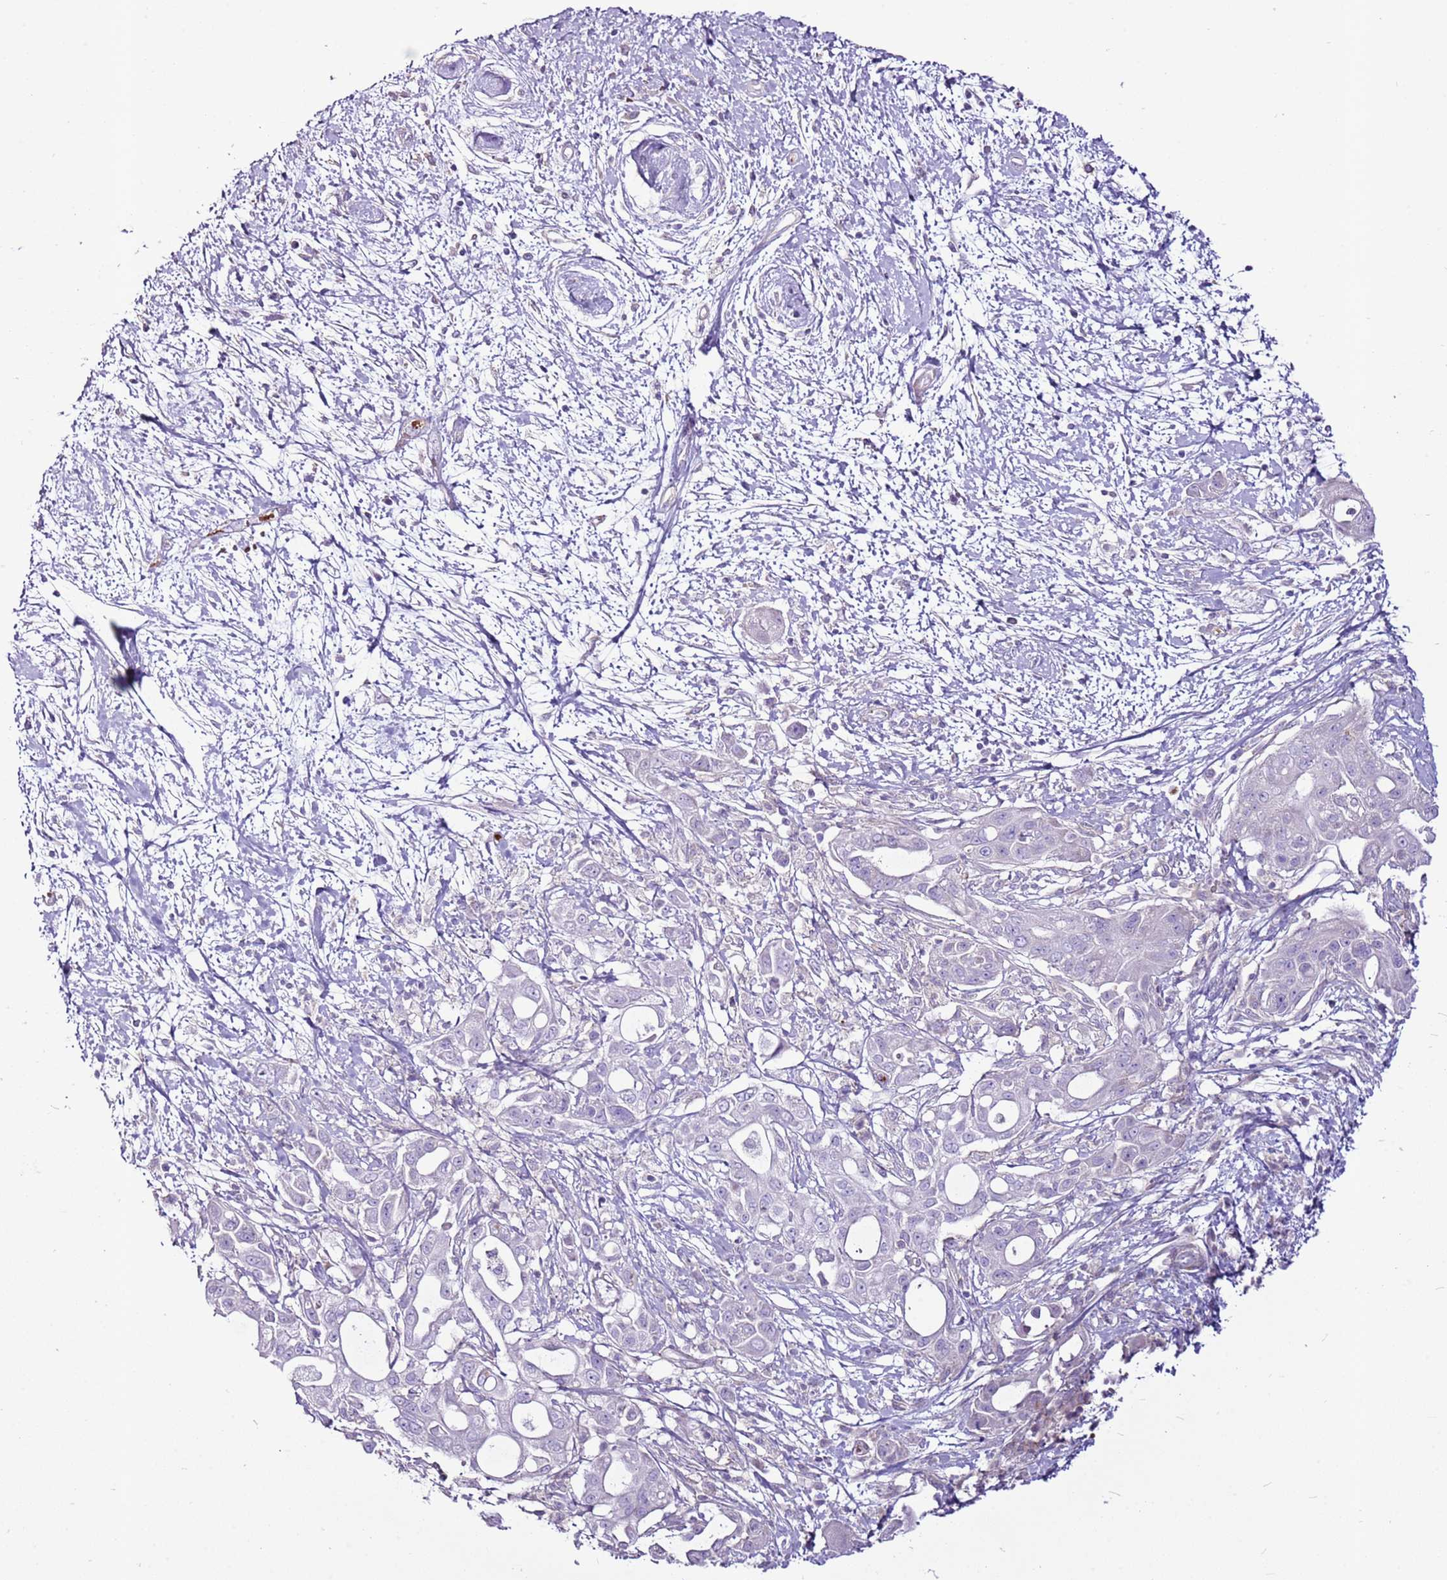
{"staining": {"intensity": "negative", "quantity": "none", "location": "none"}, "tissue": "pancreatic cancer", "cell_type": "Tumor cells", "image_type": "cancer", "snomed": [{"axis": "morphology", "description": "Adenocarcinoma, NOS"}, {"axis": "topography", "description": "Pancreas"}], "caption": "Immunohistochemistry micrograph of pancreatic cancer (adenocarcinoma) stained for a protein (brown), which shows no positivity in tumor cells.", "gene": "CHAC2", "patient": {"sex": "male", "age": 68}}